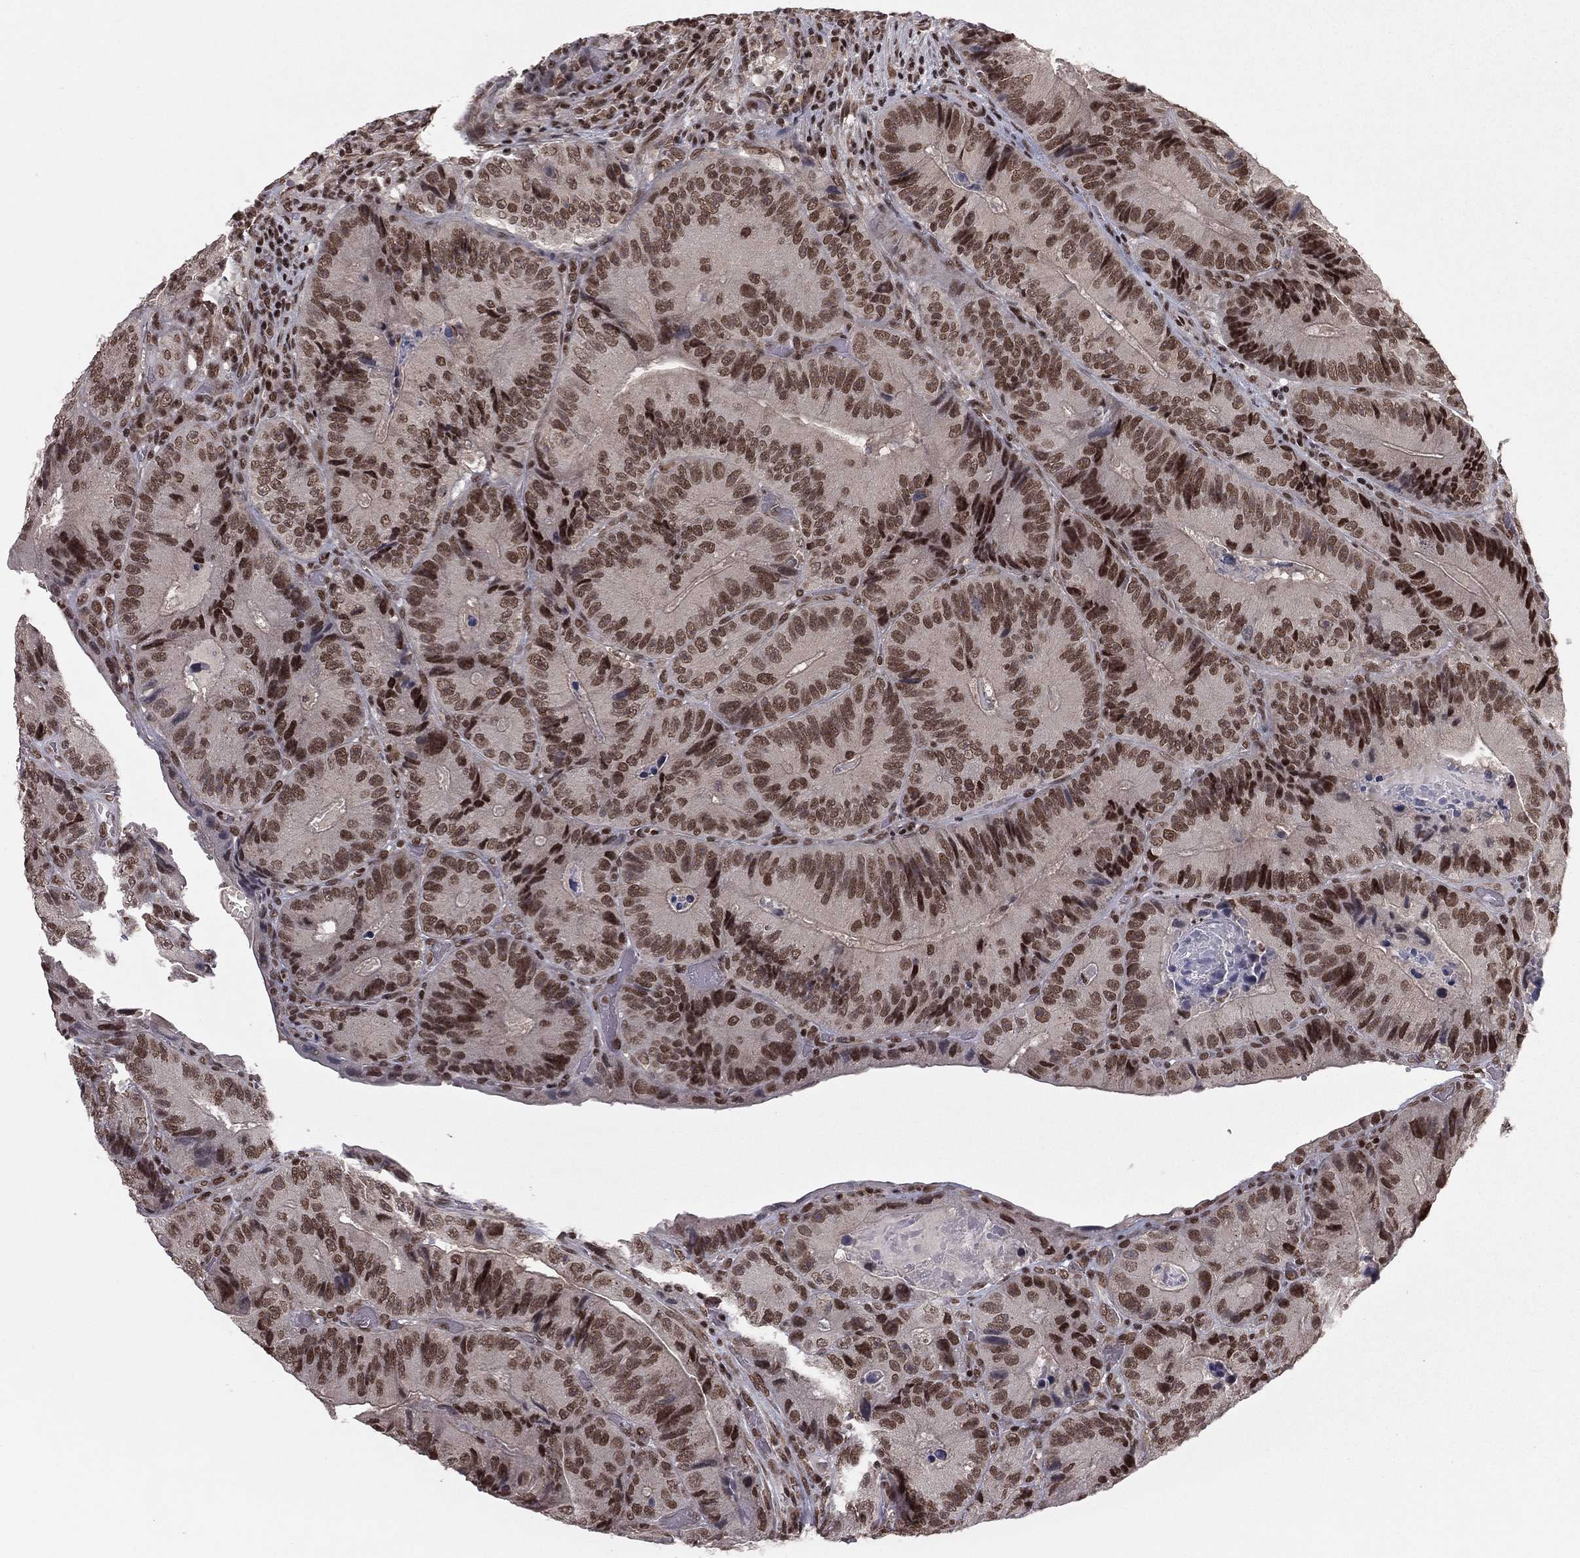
{"staining": {"intensity": "moderate", "quantity": ">75%", "location": "nuclear"}, "tissue": "colorectal cancer", "cell_type": "Tumor cells", "image_type": "cancer", "snomed": [{"axis": "morphology", "description": "Adenocarcinoma, NOS"}, {"axis": "topography", "description": "Colon"}], "caption": "Immunohistochemistry (IHC) of human colorectal cancer exhibits medium levels of moderate nuclear staining in approximately >75% of tumor cells.", "gene": "NFYB", "patient": {"sex": "female", "age": 86}}